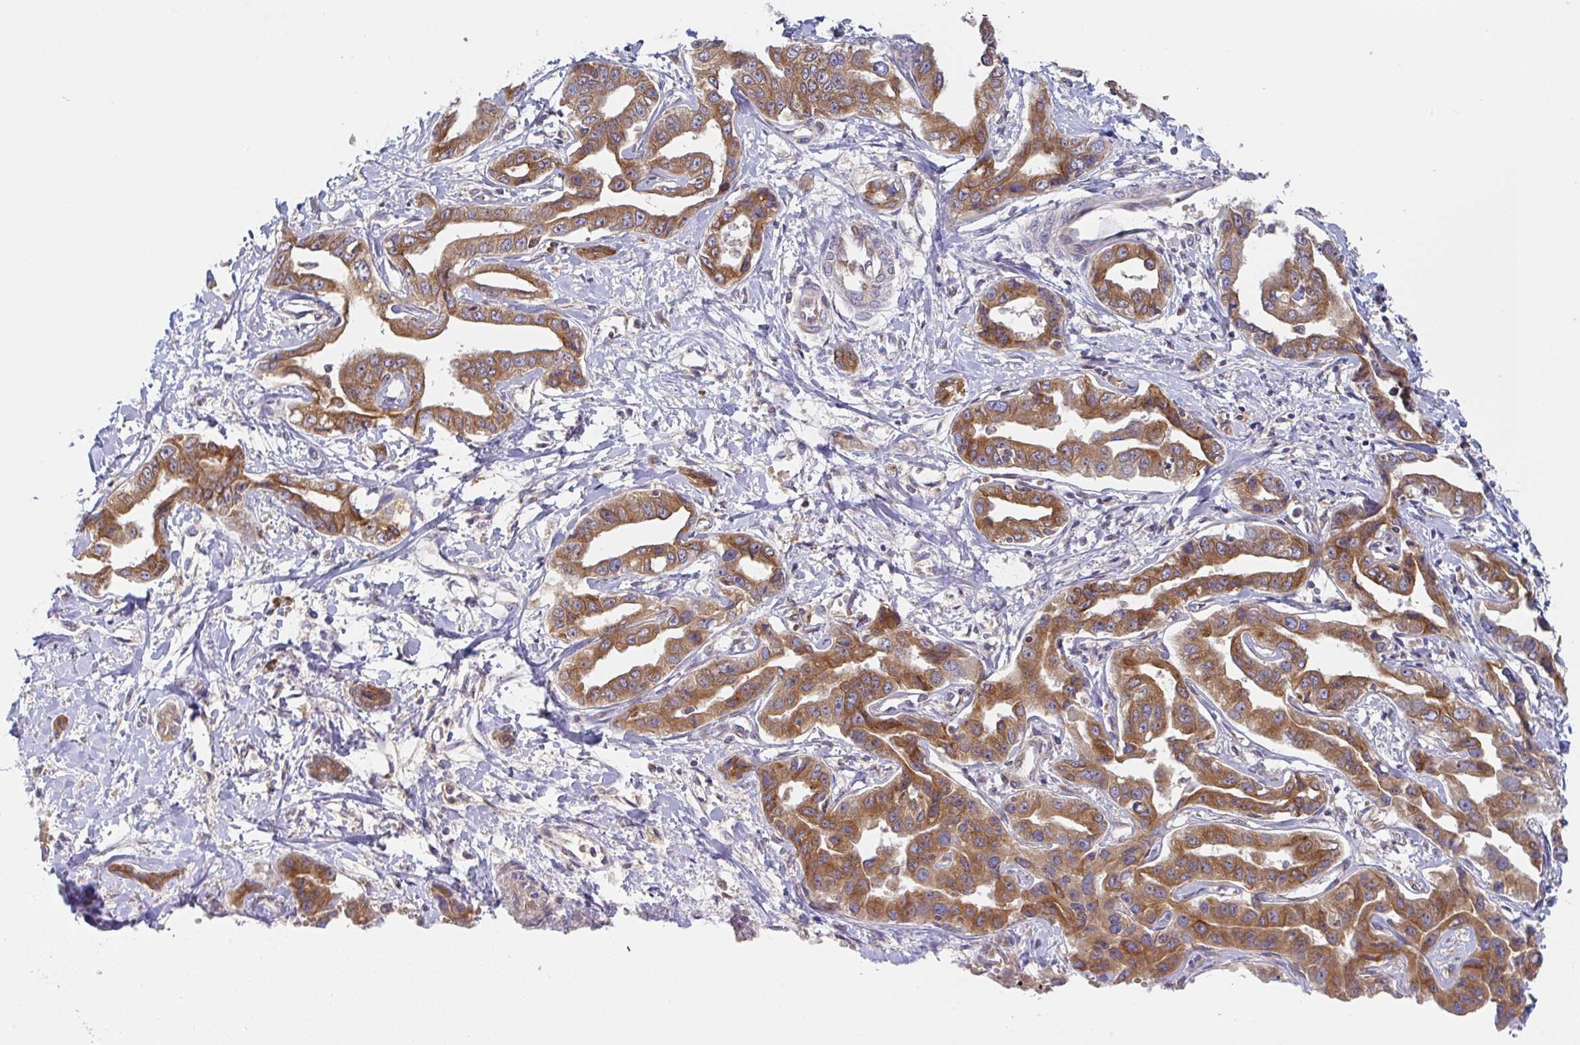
{"staining": {"intensity": "moderate", "quantity": ">75%", "location": "cytoplasmic/membranous"}, "tissue": "liver cancer", "cell_type": "Tumor cells", "image_type": "cancer", "snomed": [{"axis": "morphology", "description": "Cholangiocarcinoma"}, {"axis": "topography", "description": "Liver"}], "caption": "A high-resolution image shows immunohistochemistry staining of cholangiocarcinoma (liver), which exhibits moderate cytoplasmic/membranous positivity in about >75% of tumor cells. (brown staining indicates protein expression, while blue staining denotes nuclei).", "gene": "DERL2", "patient": {"sex": "male", "age": 59}}